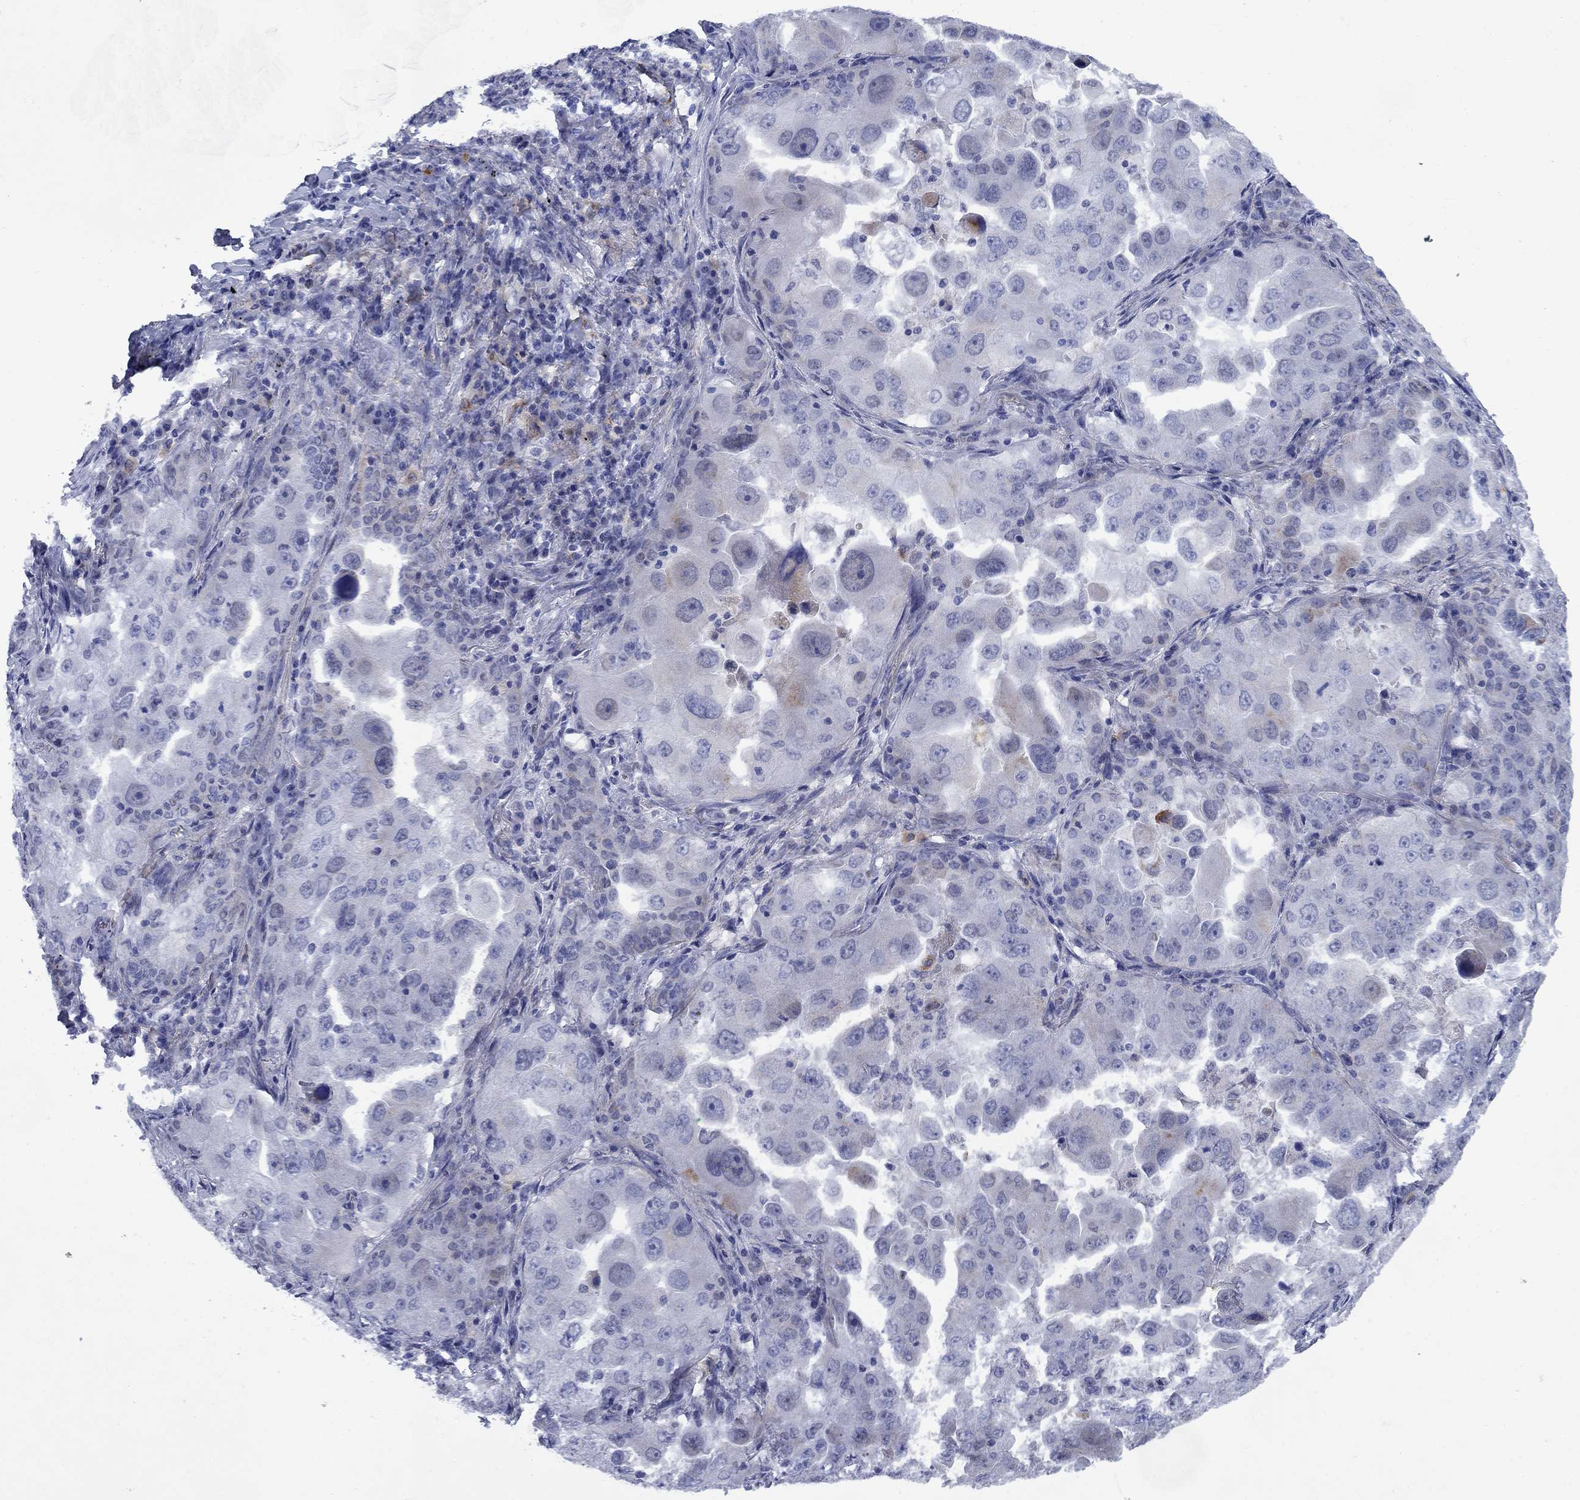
{"staining": {"intensity": "negative", "quantity": "none", "location": "none"}, "tissue": "lung cancer", "cell_type": "Tumor cells", "image_type": "cancer", "snomed": [{"axis": "morphology", "description": "Adenocarcinoma, NOS"}, {"axis": "topography", "description": "Lung"}], "caption": "High magnification brightfield microscopy of adenocarcinoma (lung) stained with DAB (brown) and counterstained with hematoxylin (blue): tumor cells show no significant expression.", "gene": "STAB2", "patient": {"sex": "female", "age": 61}}